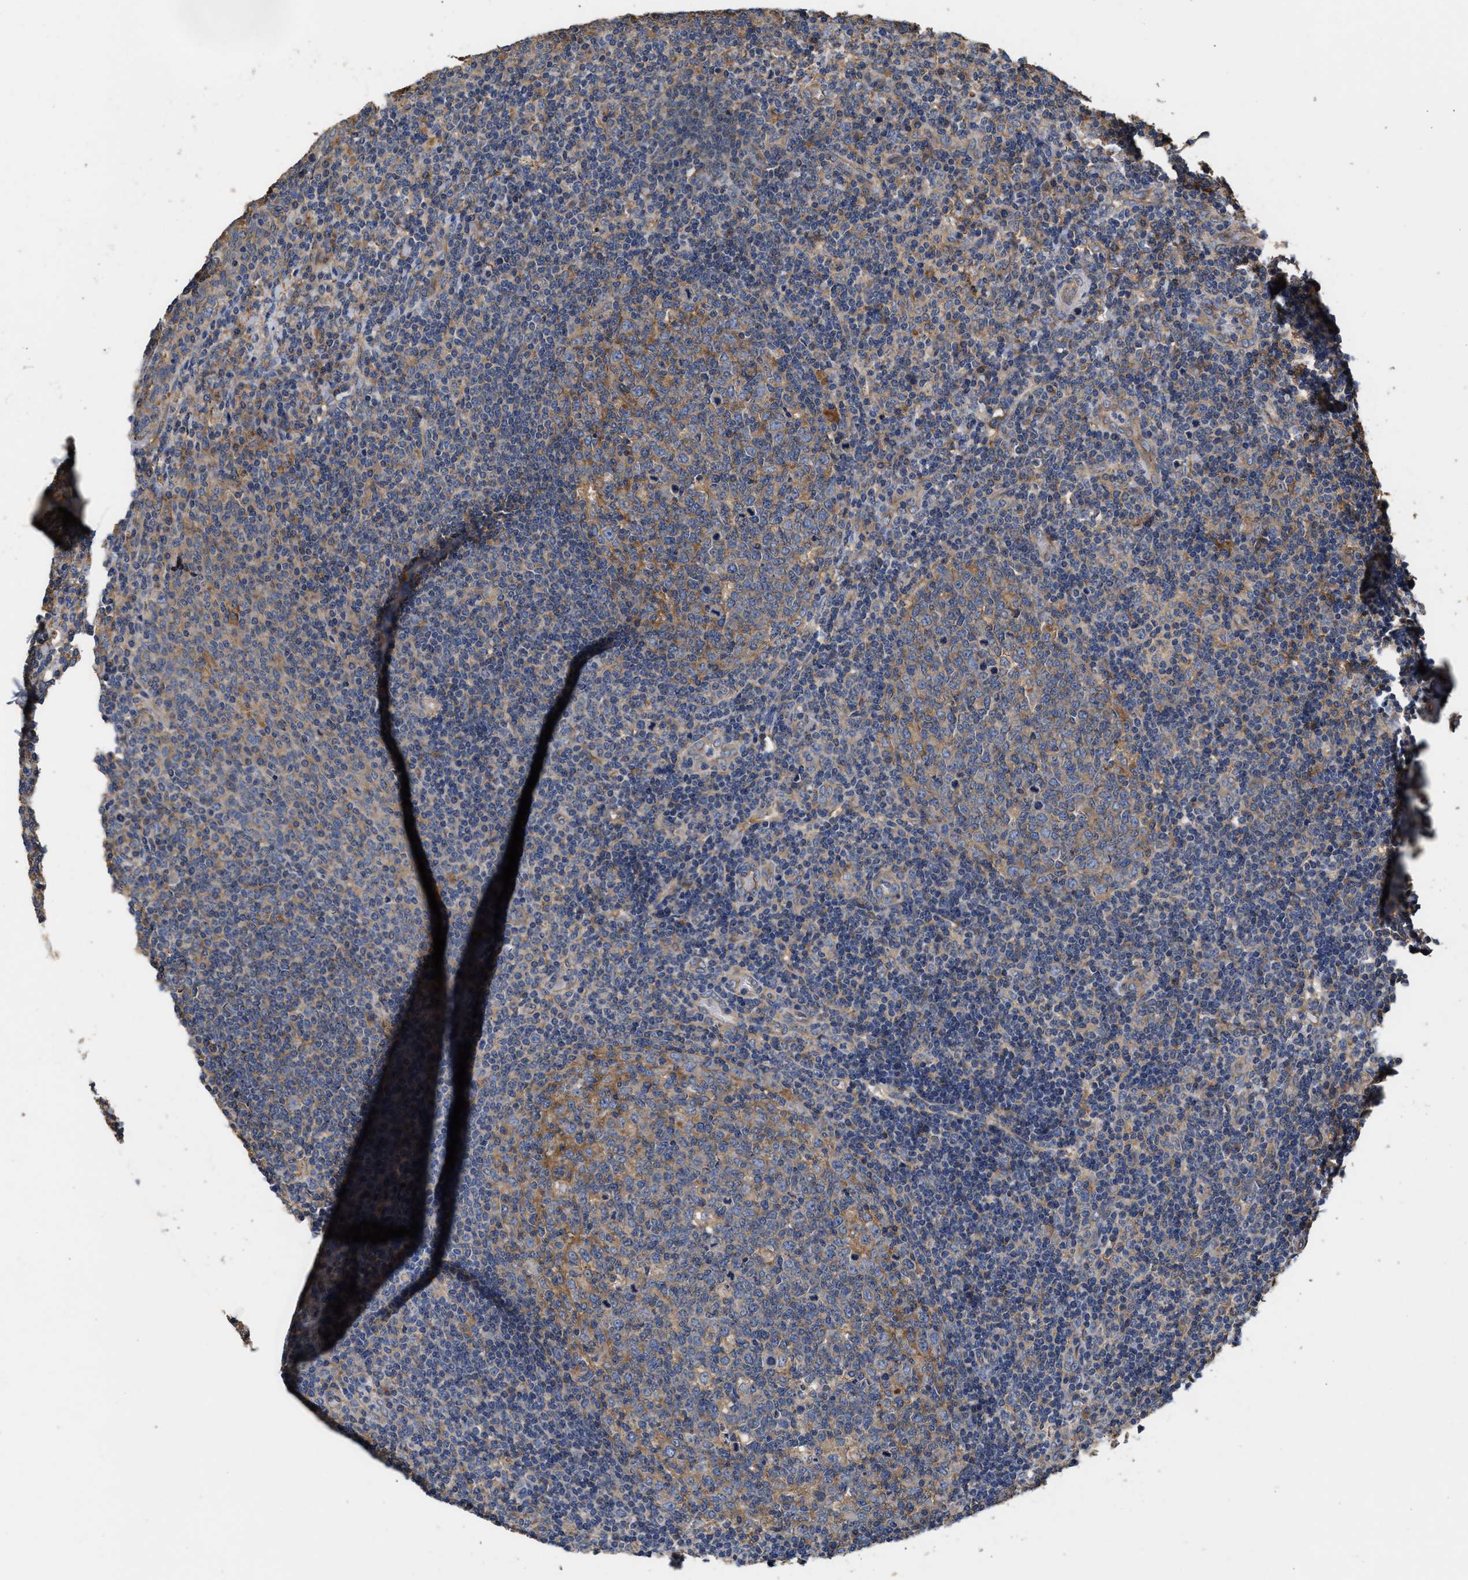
{"staining": {"intensity": "moderate", "quantity": ">75%", "location": "cytoplasmic/membranous"}, "tissue": "tonsil", "cell_type": "Germinal center cells", "image_type": "normal", "snomed": [{"axis": "morphology", "description": "Normal tissue, NOS"}, {"axis": "topography", "description": "Tonsil"}], "caption": "Moderate cytoplasmic/membranous staining is identified in about >75% of germinal center cells in unremarkable tonsil.", "gene": "KLB", "patient": {"sex": "female", "age": 19}}